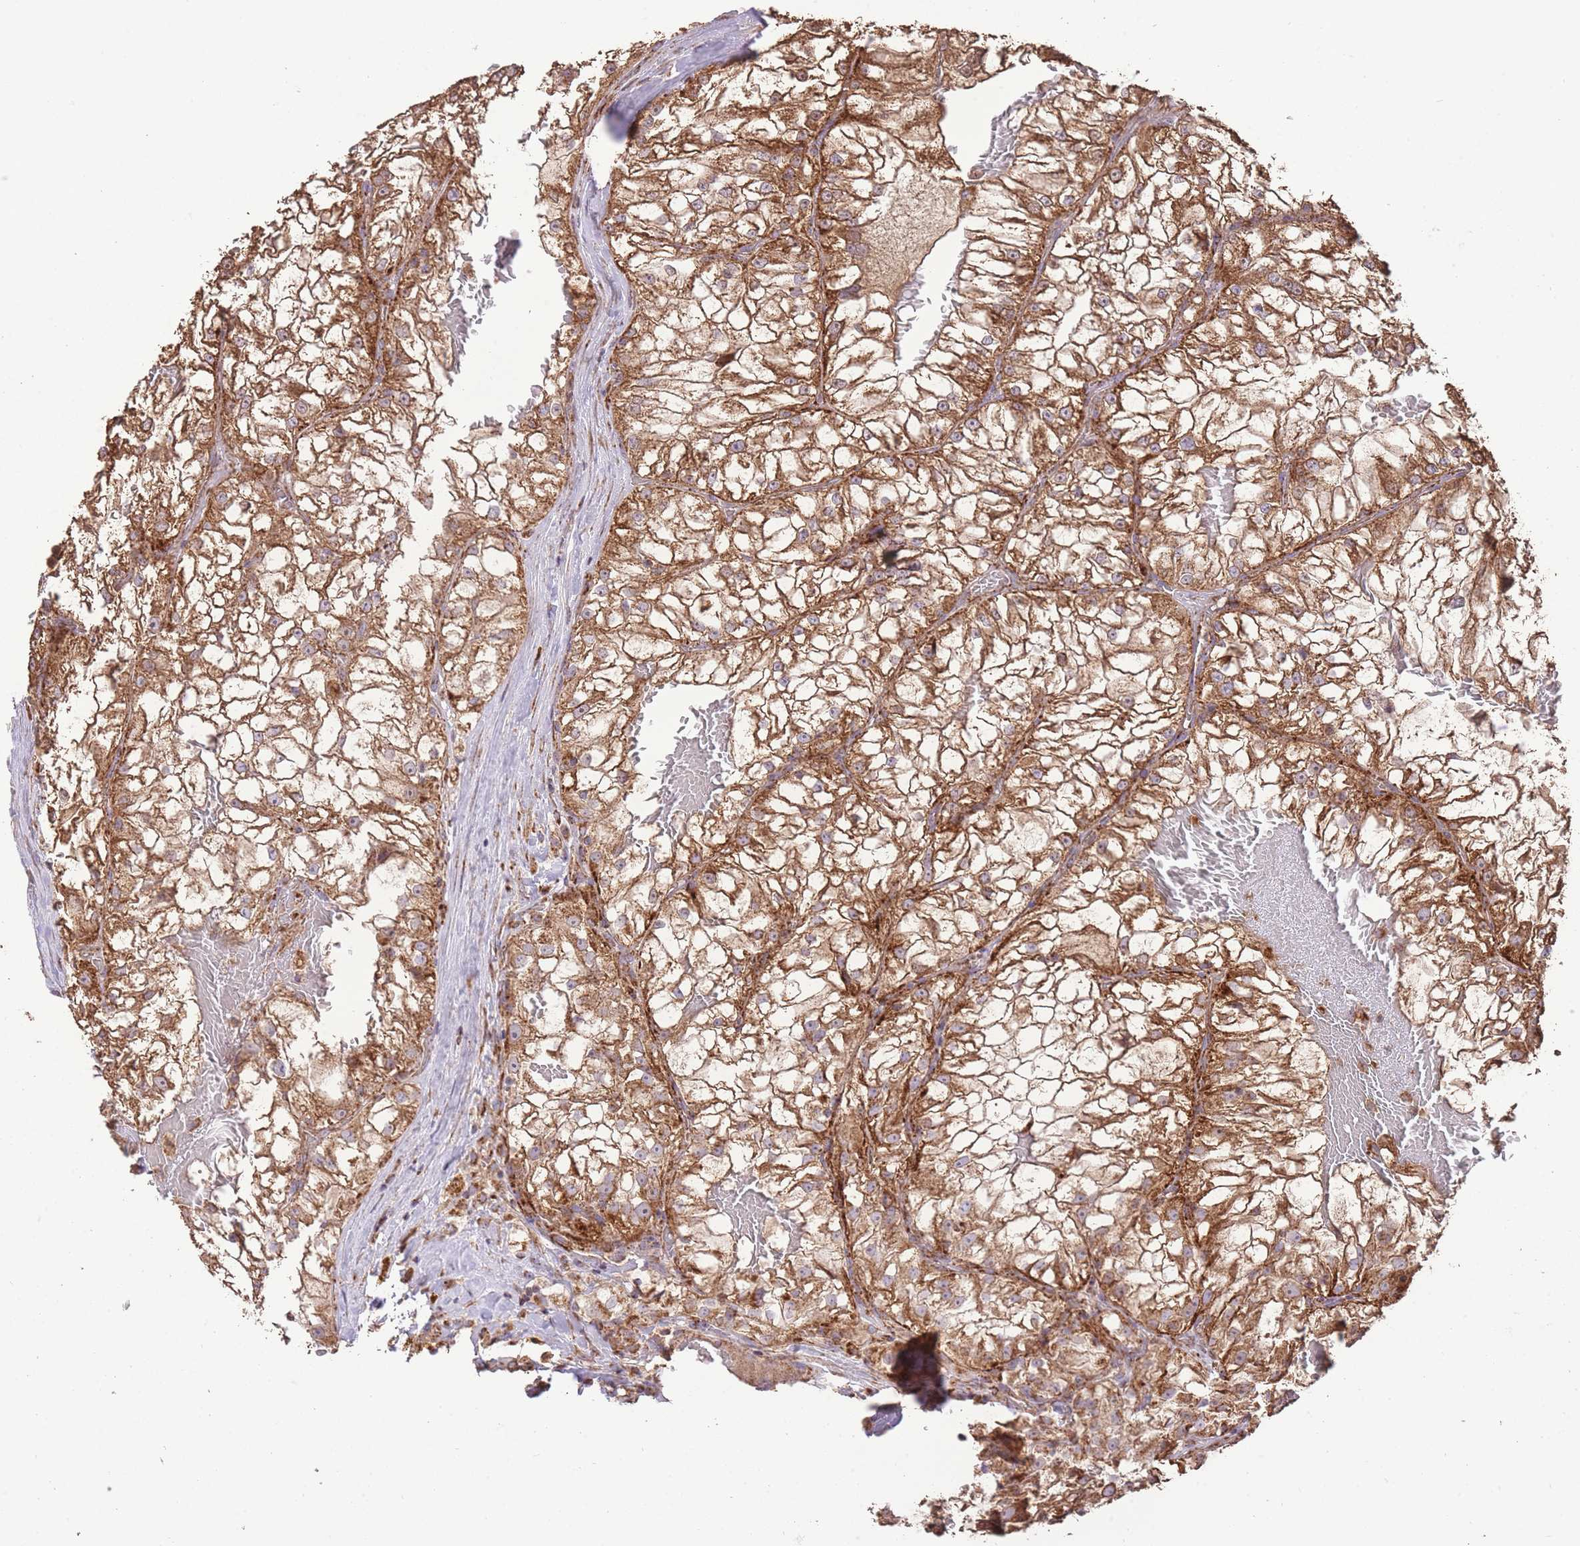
{"staining": {"intensity": "strong", "quantity": ">75%", "location": "cytoplasmic/membranous"}, "tissue": "renal cancer", "cell_type": "Tumor cells", "image_type": "cancer", "snomed": [{"axis": "morphology", "description": "Adenocarcinoma, NOS"}, {"axis": "topography", "description": "Kidney"}], "caption": "The histopathology image reveals a brown stain indicating the presence of a protein in the cytoplasmic/membranous of tumor cells in renal cancer (adenocarcinoma). (DAB IHC with brightfield microscopy, high magnification).", "gene": "PREP", "patient": {"sex": "female", "age": 72}}